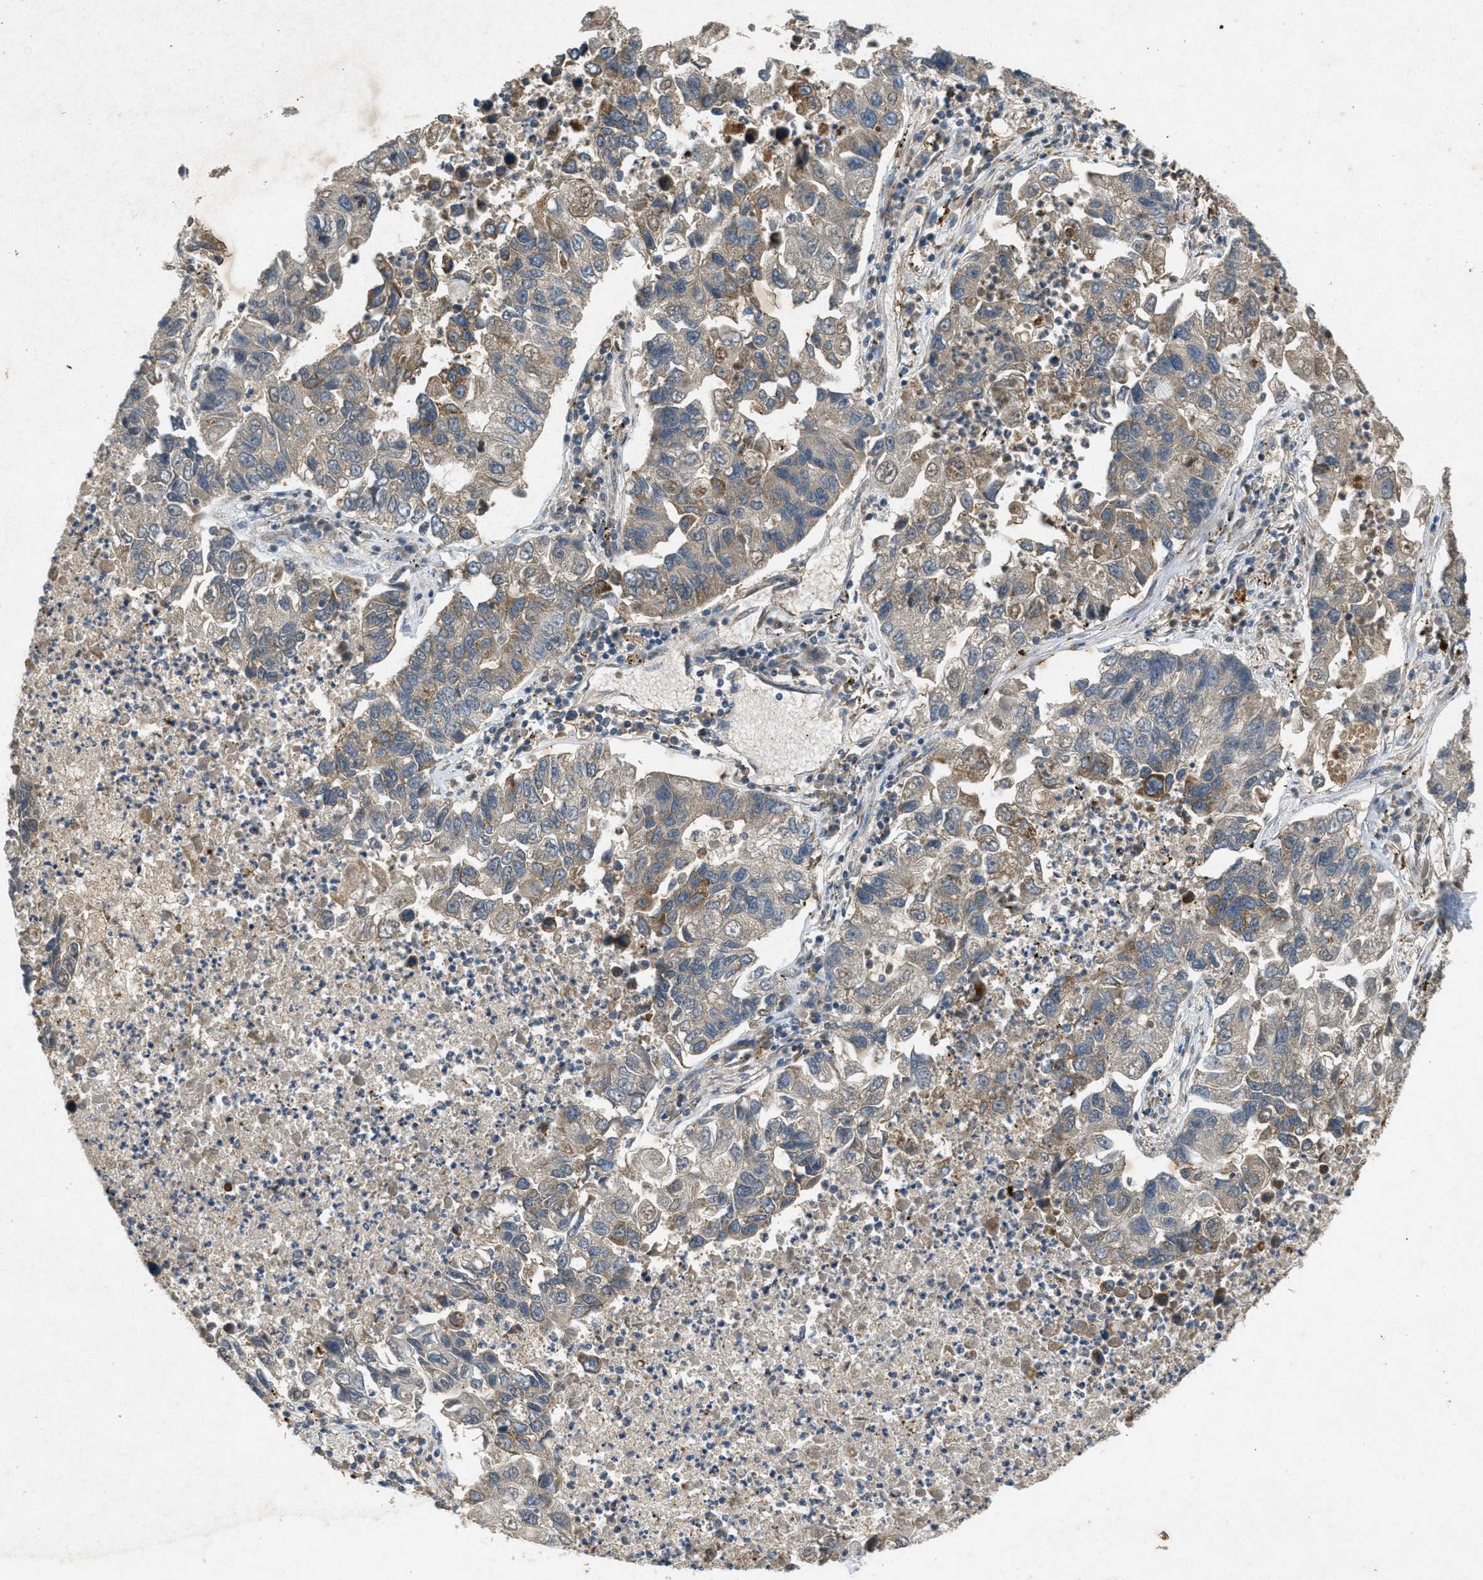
{"staining": {"intensity": "moderate", "quantity": "<25%", "location": "cytoplasmic/membranous"}, "tissue": "lung cancer", "cell_type": "Tumor cells", "image_type": "cancer", "snomed": [{"axis": "morphology", "description": "Adenocarcinoma, NOS"}, {"axis": "topography", "description": "Lung"}], "caption": "This photomicrograph shows adenocarcinoma (lung) stained with immunohistochemistry to label a protein in brown. The cytoplasmic/membranous of tumor cells show moderate positivity for the protein. Nuclei are counter-stained blue.", "gene": "PPP1R15A", "patient": {"sex": "female", "age": 51}}